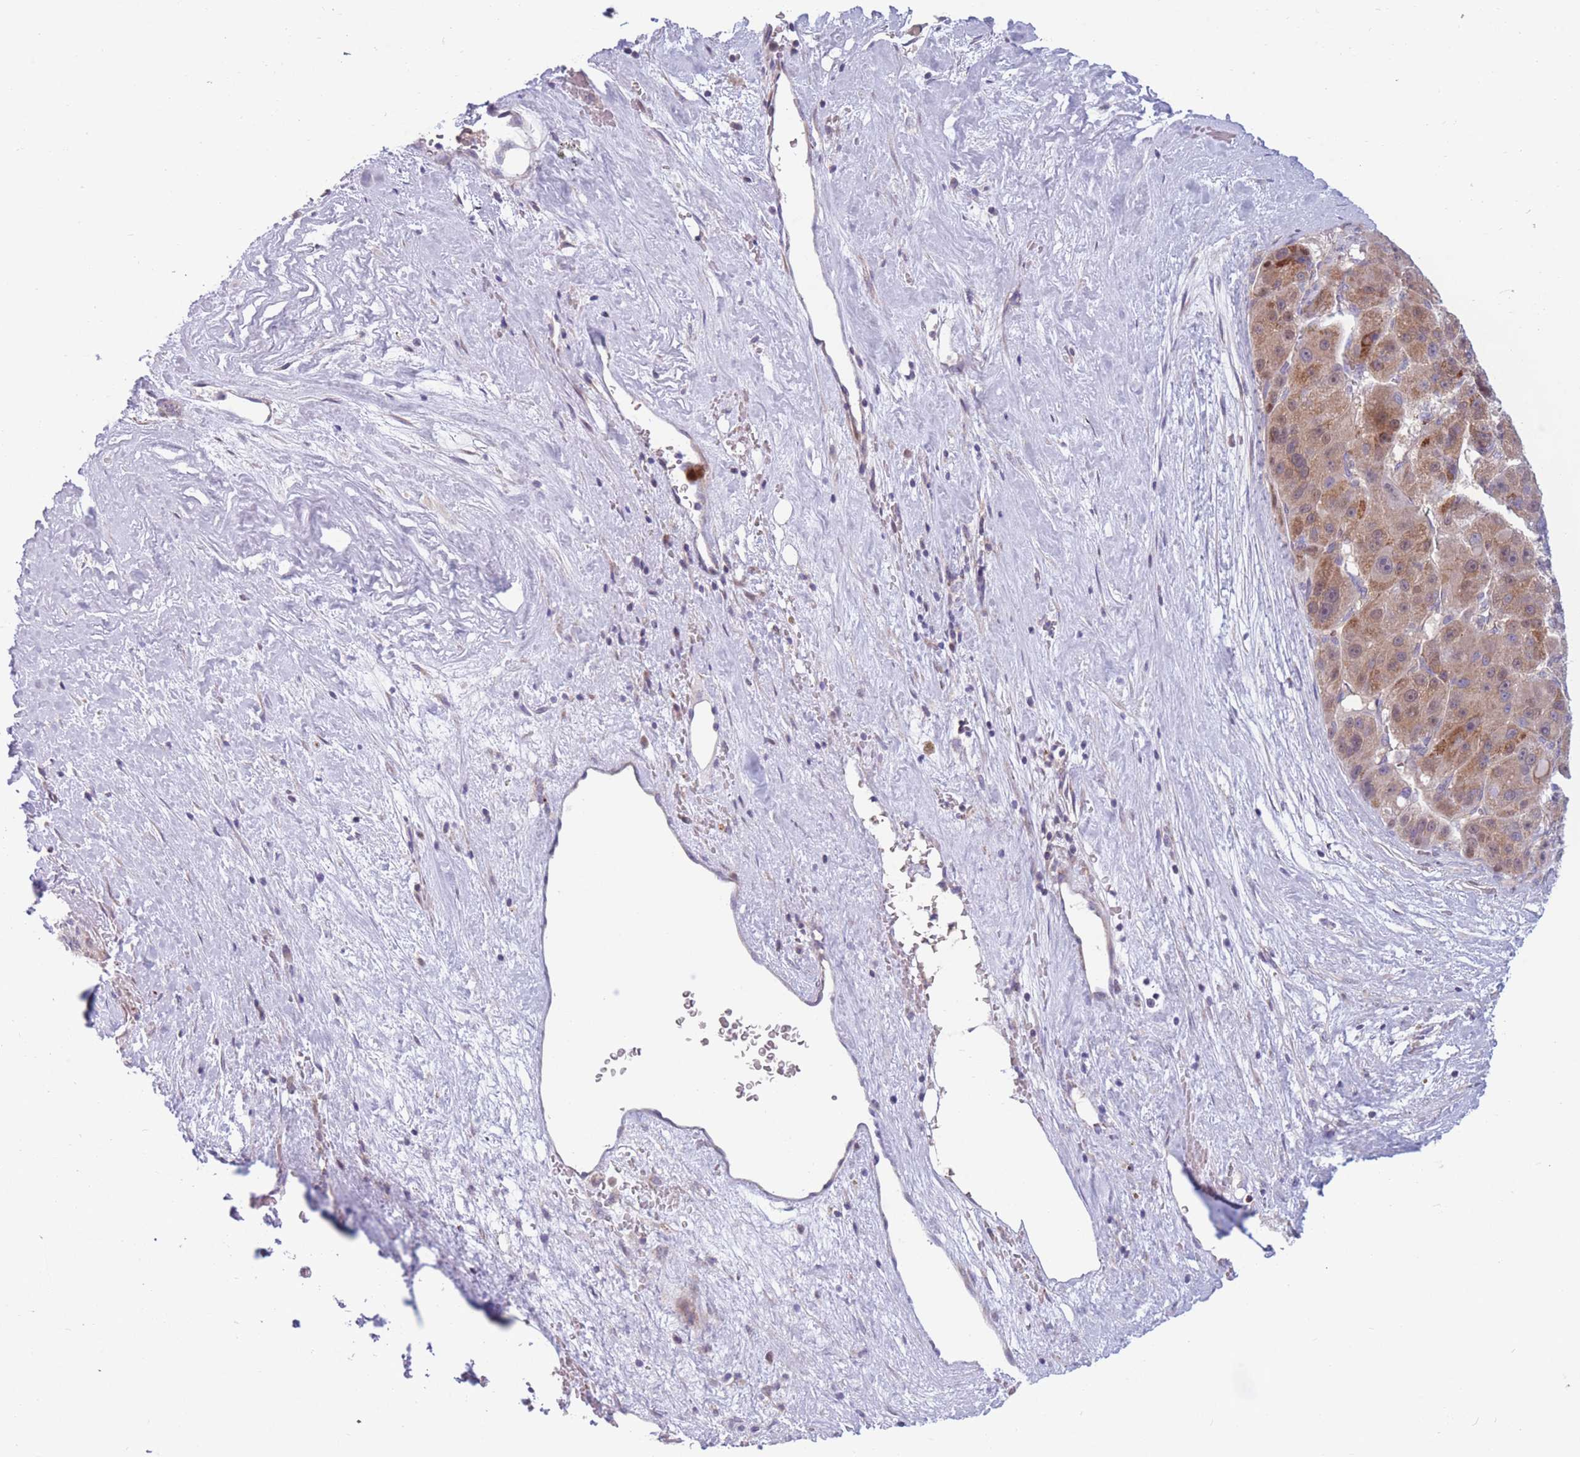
{"staining": {"intensity": "strong", "quantity": ">75%", "location": "cytoplasmic/membranous"}, "tissue": "liver cancer", "cell_type": "Tumor cells", "image_type": "cancer", "snomed": [{"axis": "morphology", "description": "Carcinoma, Hepatocellular, NOS"}, {"axis": "topography", "description": "Liver"}], "caption": "Immunohistochemistry (IHC) of liver cancer displays high levels of strong cytoplasmic/membranous expression in about >75% of tumor cells.", "gene": "PDE4A", "patient": {"sex": "male", "age": 76}}